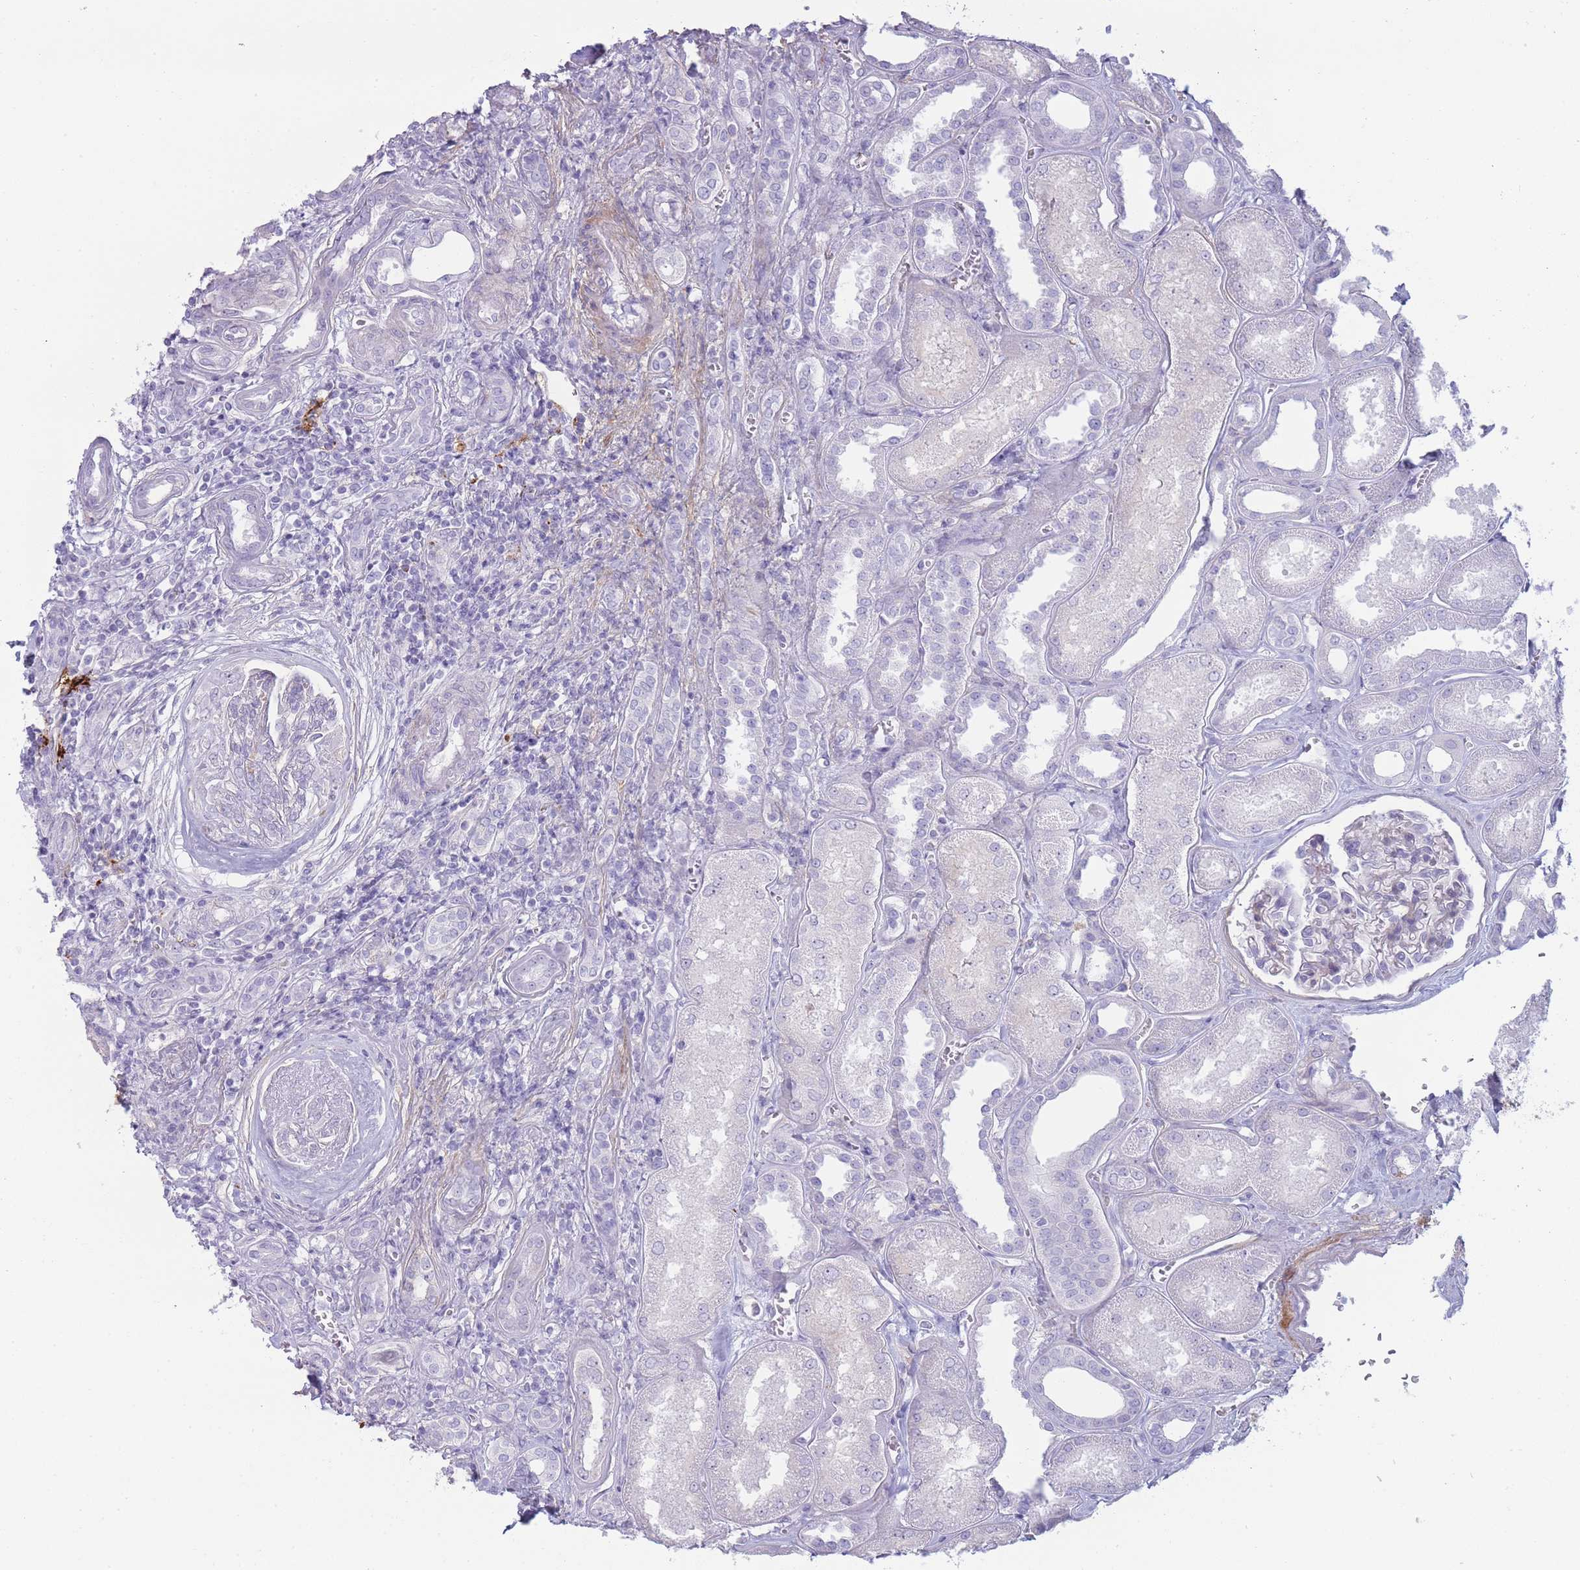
{"staining": {"intensity": "negative", "quantity": "none", "location": "none"}, "tissue": "kidney", "cell_type": "Cells in glomeruli", "image_type": "normal", "snomed": [{"axis": "morphology", "description": "Normal tissue, NOS"}, {"axis": "morphology", "description": "Adenocarcinoma, NOS"}, {"axis": "topography", "description": "Kidney"}], "caption": "This photomicrograph is of normal kidney stained with immunohistochemistry (IHC) to label a protein in brown with the nuclei are counter-stained blue. There is no staining in cells in glomeruli.", "gene": "UTP14A", "patient": {"sex": "female", "age": 68}}